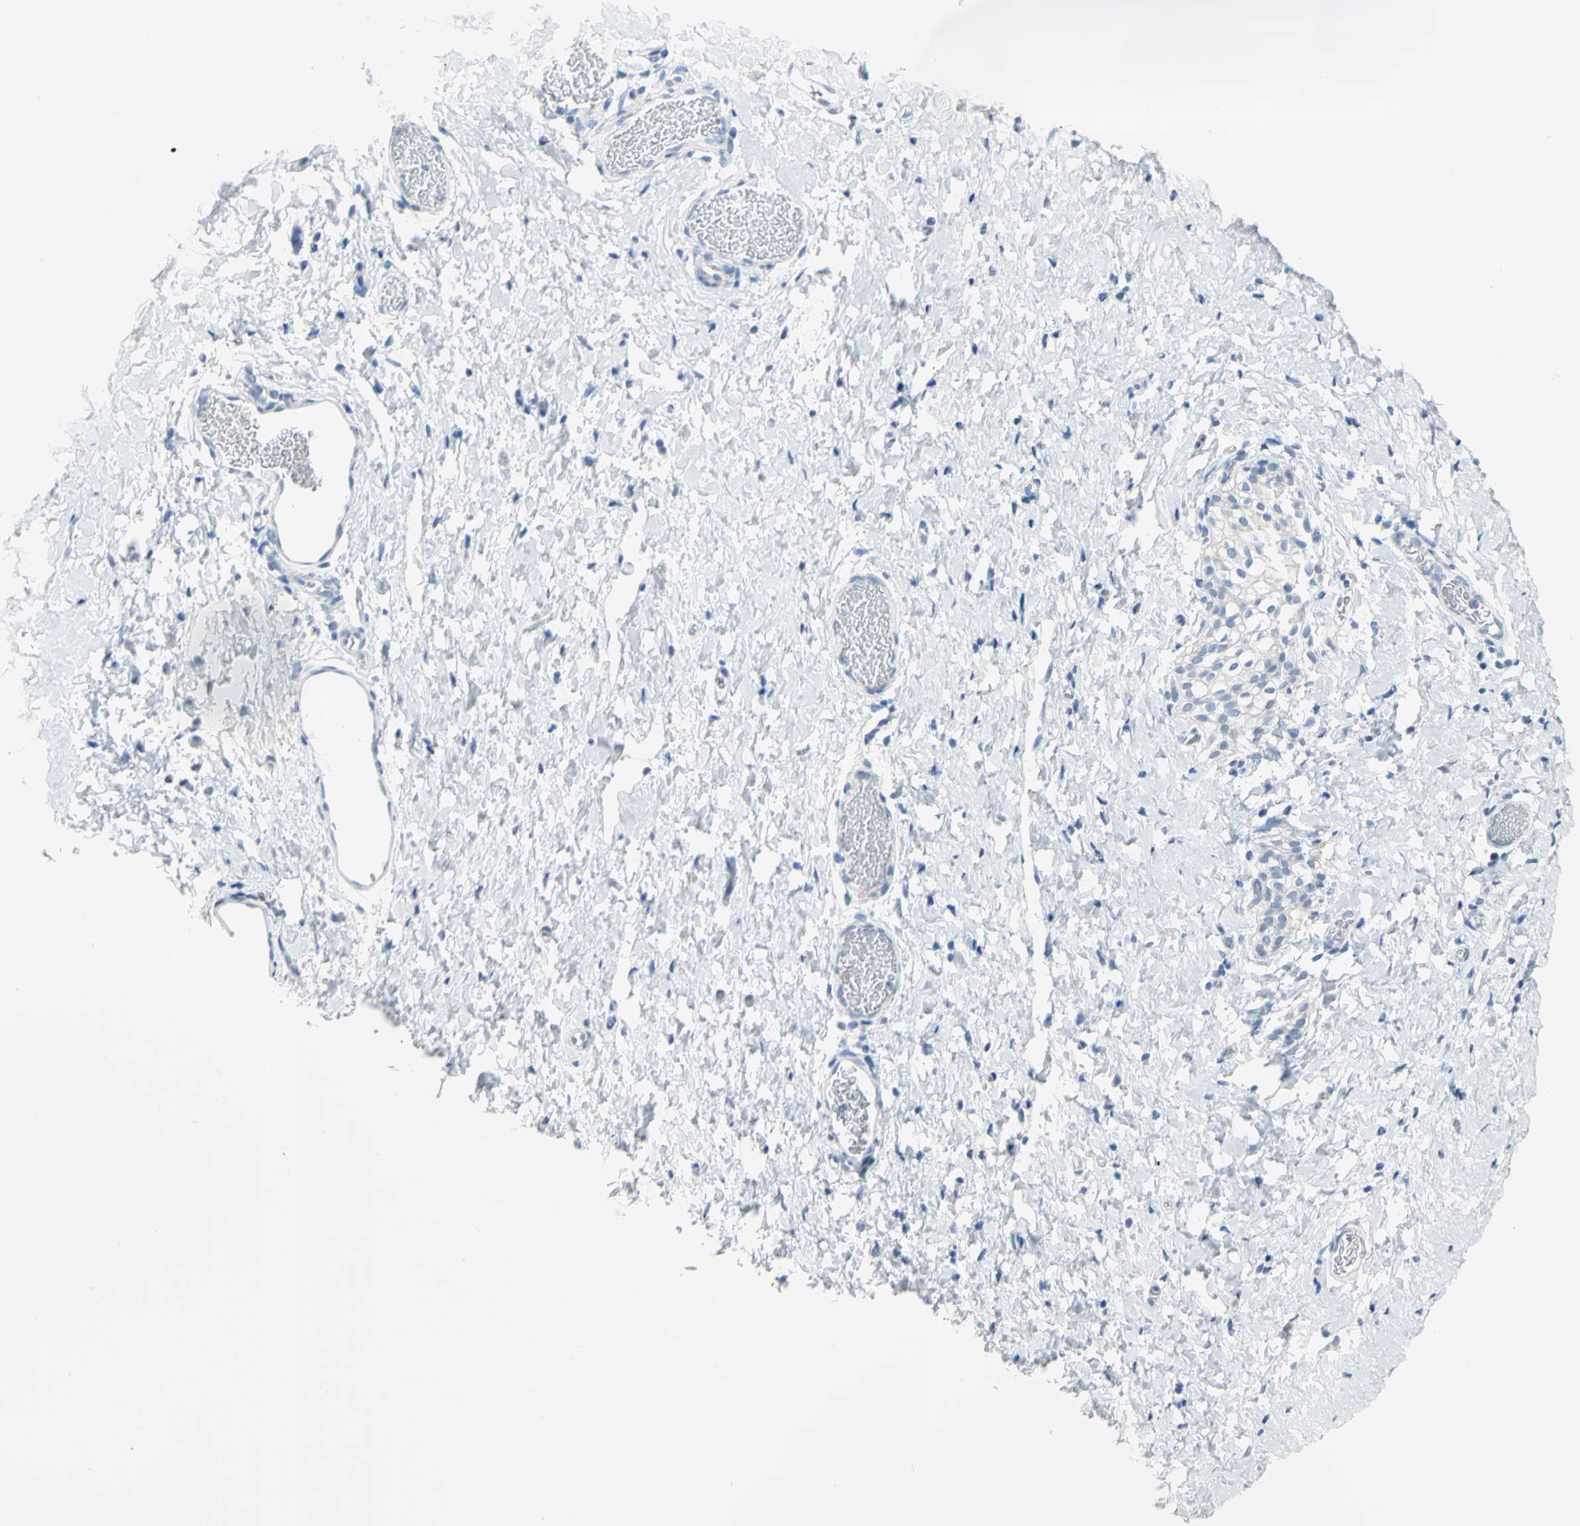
{"staining": {"intensity": "negative", "quantity": "none", "location": "none"}, "tissue": "smooth muscle", "cell_type": "Smooth muscle cells", "image_type": "normal", "snomed": [{"axis": "morphology", "description": "Normal tissue, NOS"}, {"axis": "topography", "description": "Smooth muscle"}], "caption": "Immunohistochemical staining of unremarkable smooth muscle shows no significant staining in smooth muscle cells. (DAB (3,3'-diaminobenzidine) immunohistochemistry with hematoxylin counter stain).", "gene": "MCM3", "patient": {"sex": "male", "age": 16}}